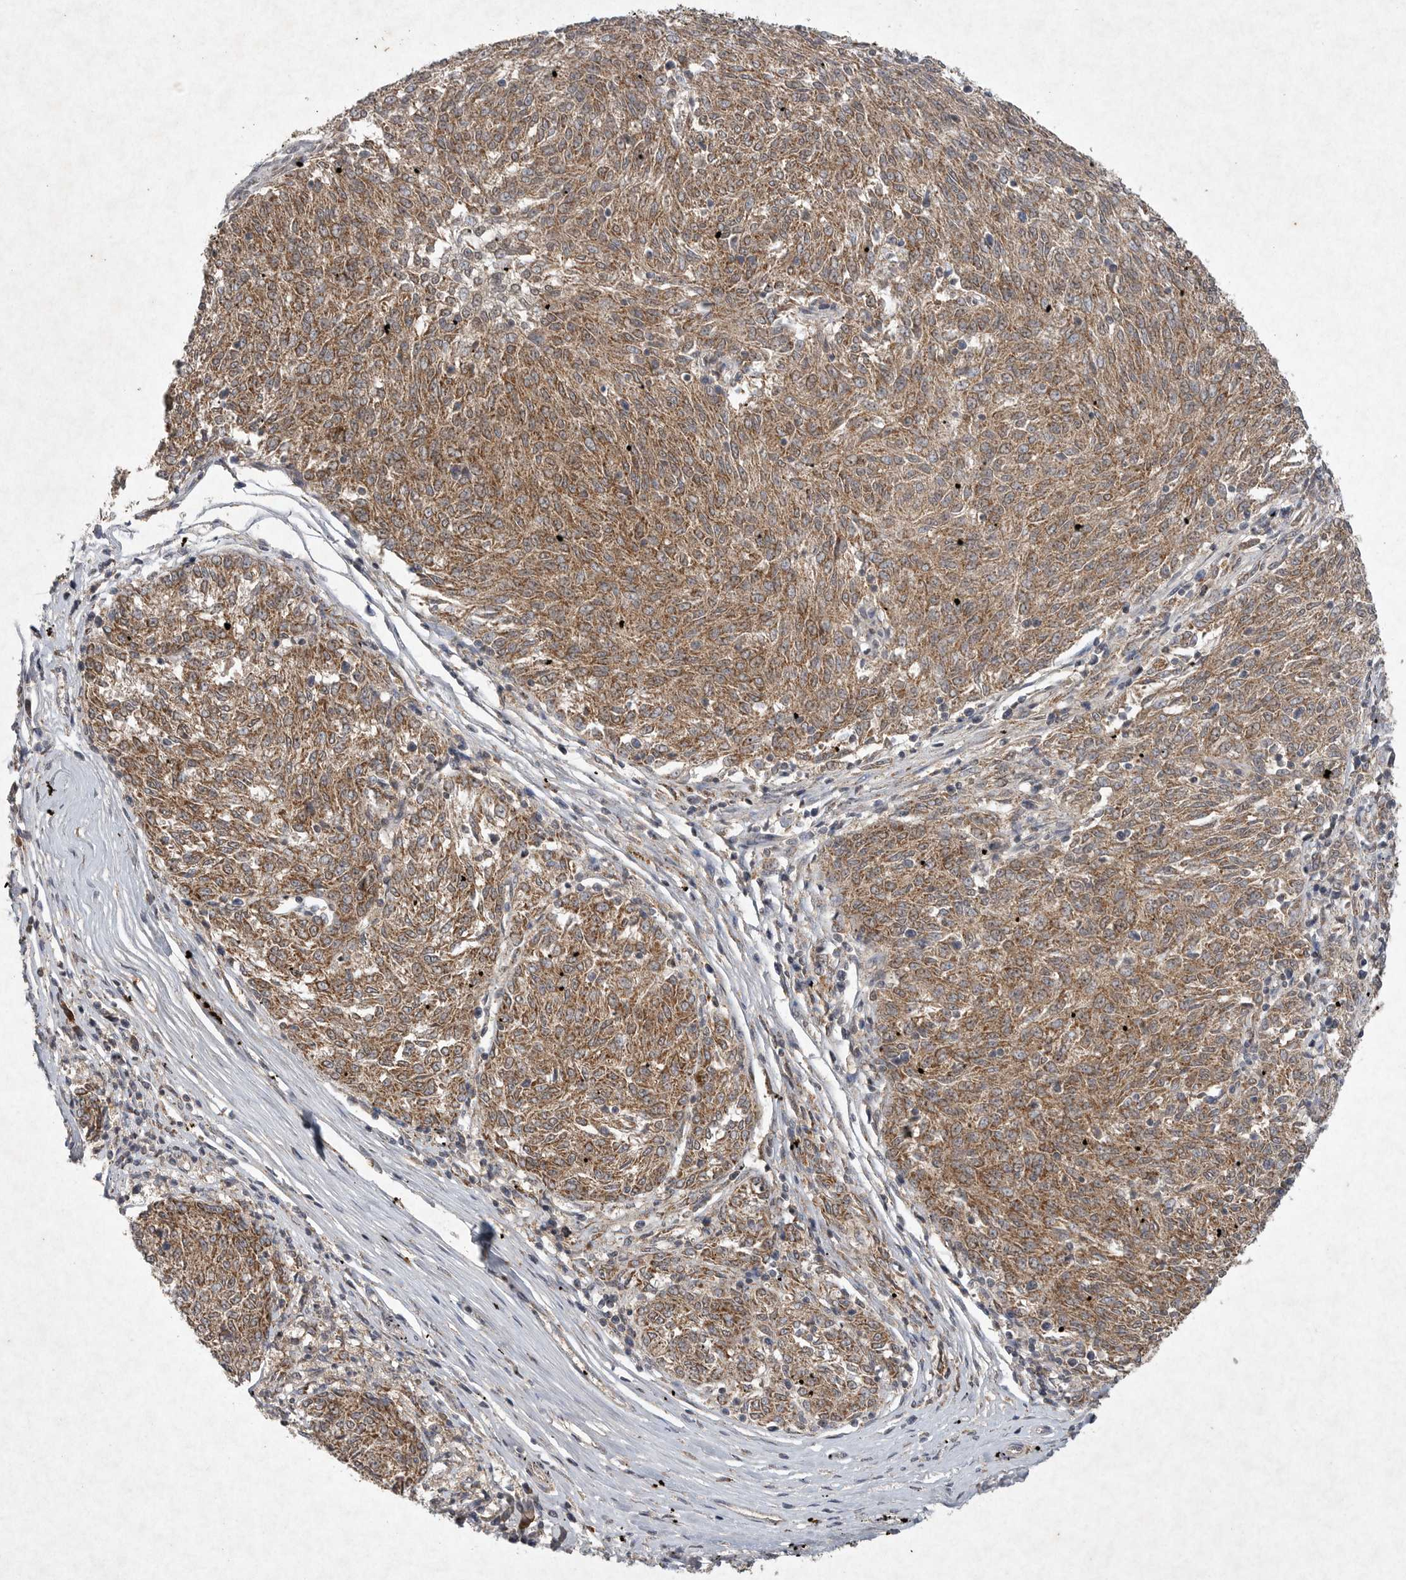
{"staining": {"intensity": "moderate", "quantity": ">75%", "location": "cytoplasmic/membranous"}, "tissue": "melanoma", "cell_type": "Tumor cells", "image_type": "cancer", "snomed": [{"axis": "morphology", "description": "Malignant melanoma, NOS"}, {"axis": "topography", "description": "Skin"}], "caption": "Malignant melanoma was stained to show a protein in brown. There is medium levels of moderate cytoplasmic/membranous positivity in approximately >75% of tumor cells.", "gene": "DDR1", "patient": {"sex": "female", "age": 72}}